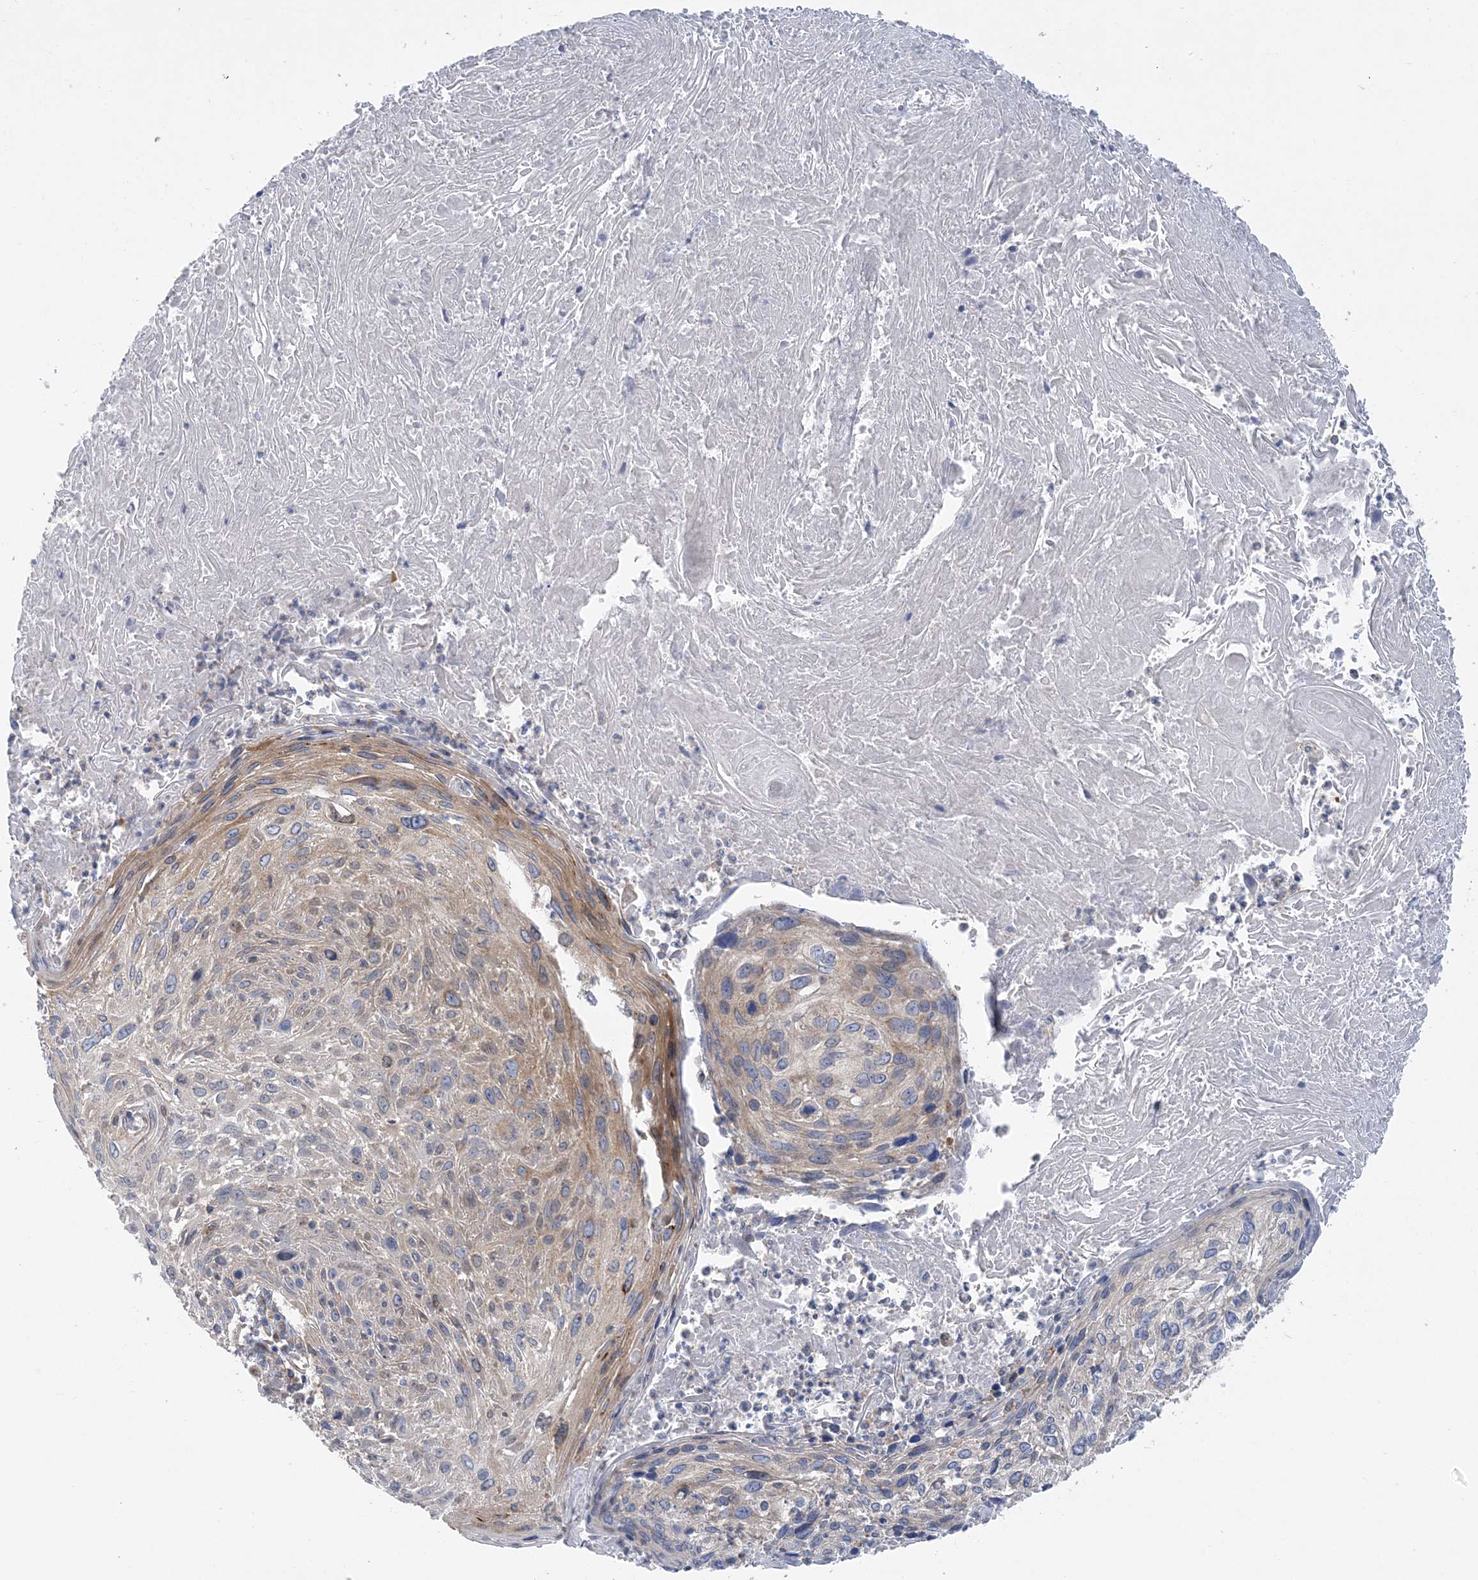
{"staining": {"intensity": "moderate", "quantity": "<25%", "location": "cytoplasmic/membranous"}, "tissue": "cervical cancer", "cell_type": "Tumor cells", "image_type": "cancer", "snomed": [{"axis": "morphology", "description": "Squamous cell carcinoma, NOS"}, {"axis": "topography", "description": "Cervix"}], "caption": "A low amount of moderate cytoplasmic/membranous expression is seen in about <25% of tumor cells in squamous cell carcinoma (cervical) tissue. (Brightfield microscopy of DAB IHC at high magnification).", "gene": "FAM114A2", "patient": {"sex": "female", "age": 51}}